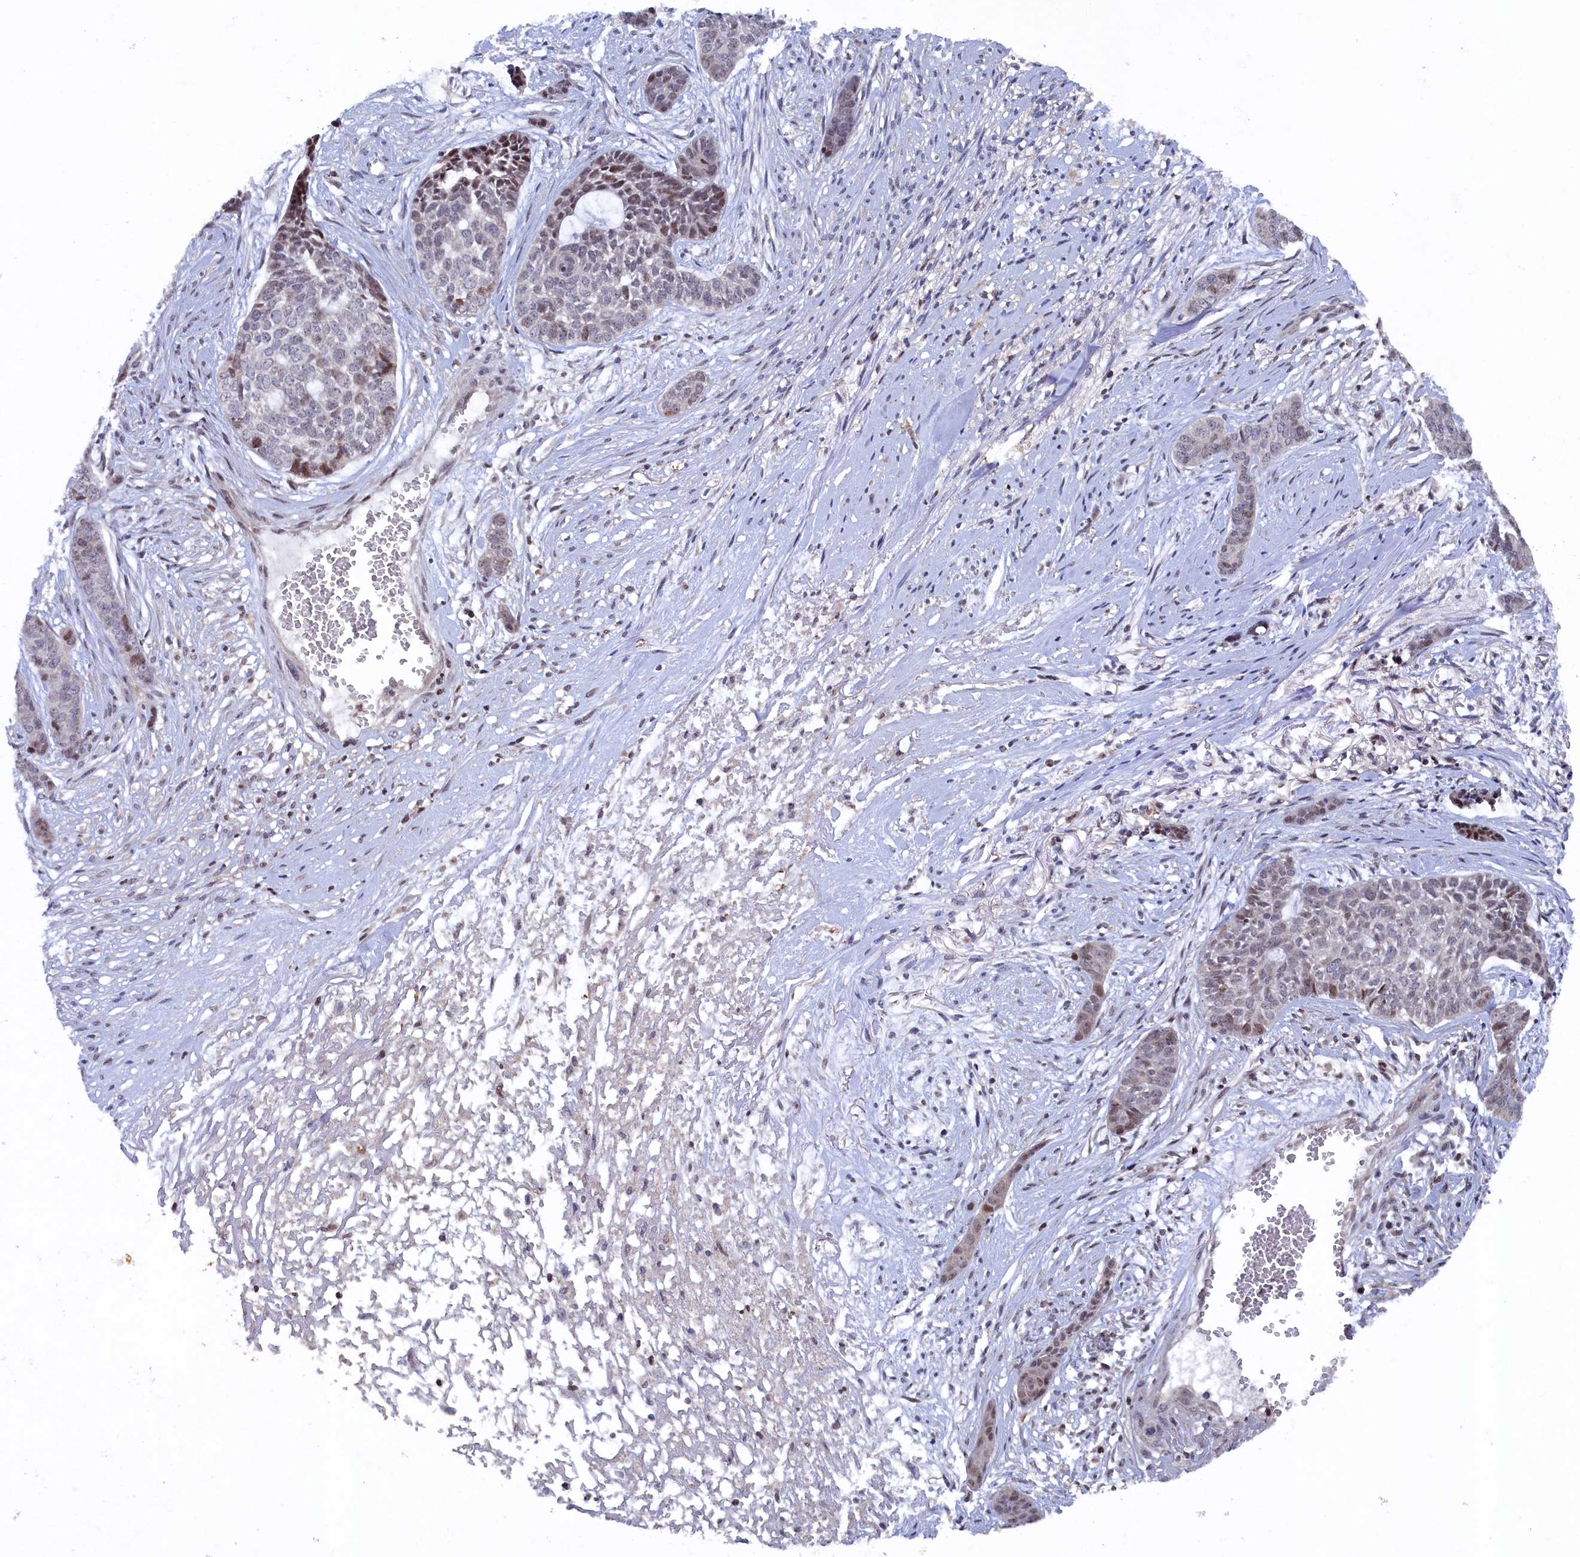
{"staining": {"intensity": "moderate", "quantity": "<25%", "location": "nuclear"}, "tissue": "skin cancer", "cell_type": "Tumor cells", "image_type": "cancer", "snomed": [{"axis": "morphology", "description": "Basal cell carcinoma"}, {"axis": "topography", "description": "Skin"}], "caption": "A brown stain highlights moderate nuclear staining of a protein in human basal cell carcinoma (skin) tumor cells.", "gene": "TMC5", "patient": {"sex": "female", "age": 64}}